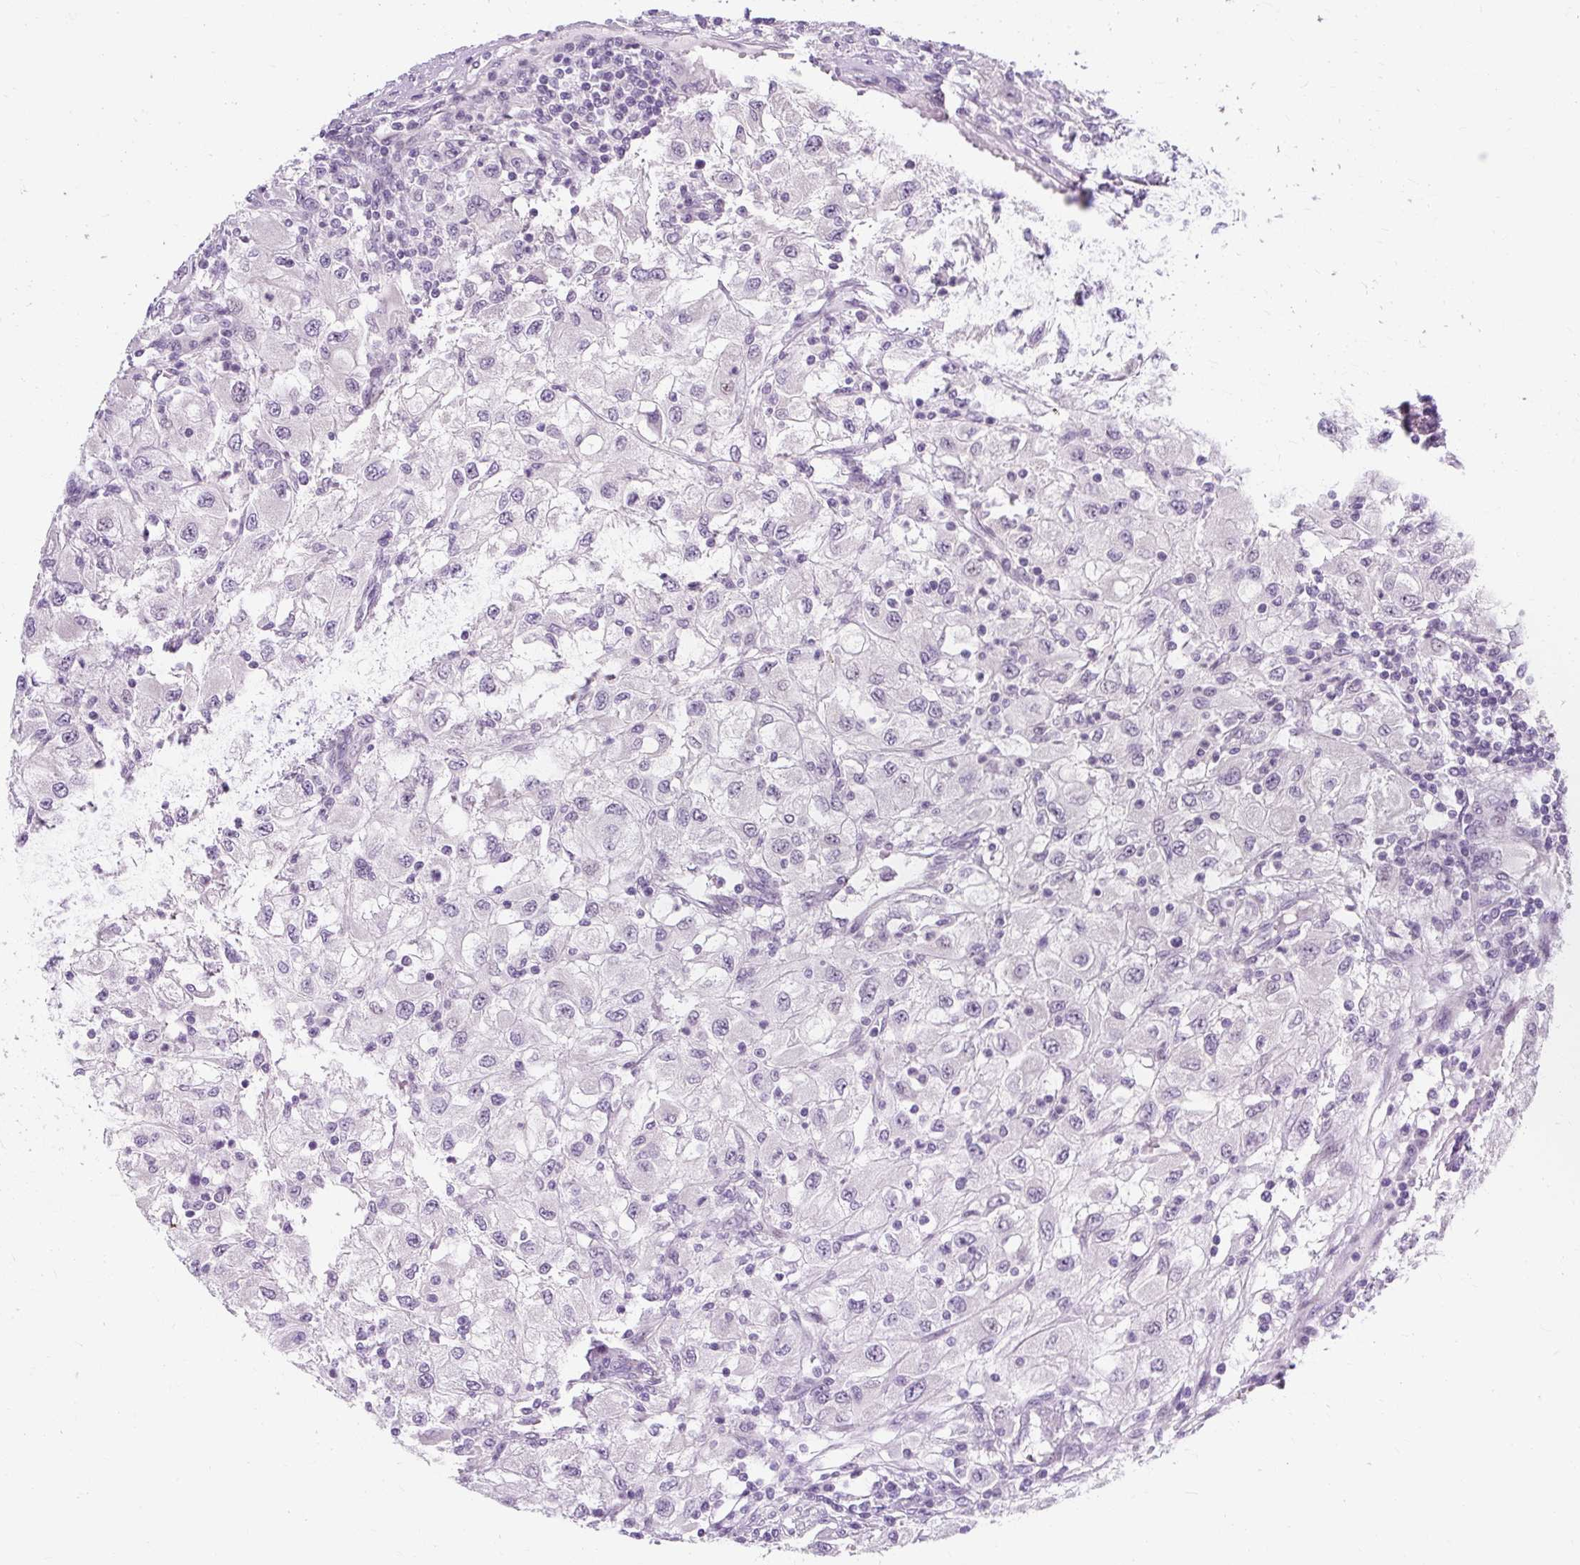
{"staining": {"intensity": "negative", "quantity": "none", "location": "none"}, "tissue": "renal cancer", "cell_type": "Tumor cells", "image_type": "cancer", "snomed": [{"axis": "morphology", "description": "Adenocarcinoma, NOS"}, {"axis": "topography", "description": "Kidney"}], "caption": "Tumor cells show no significant protein positivity in renal cancer (adenocarcinoma). The staining is performed using DAB brown chromogen with nuclei counter-stained in using hematoxylin.", "gene": "RYBP", "patient": {"sex": "female", "age": 67}}